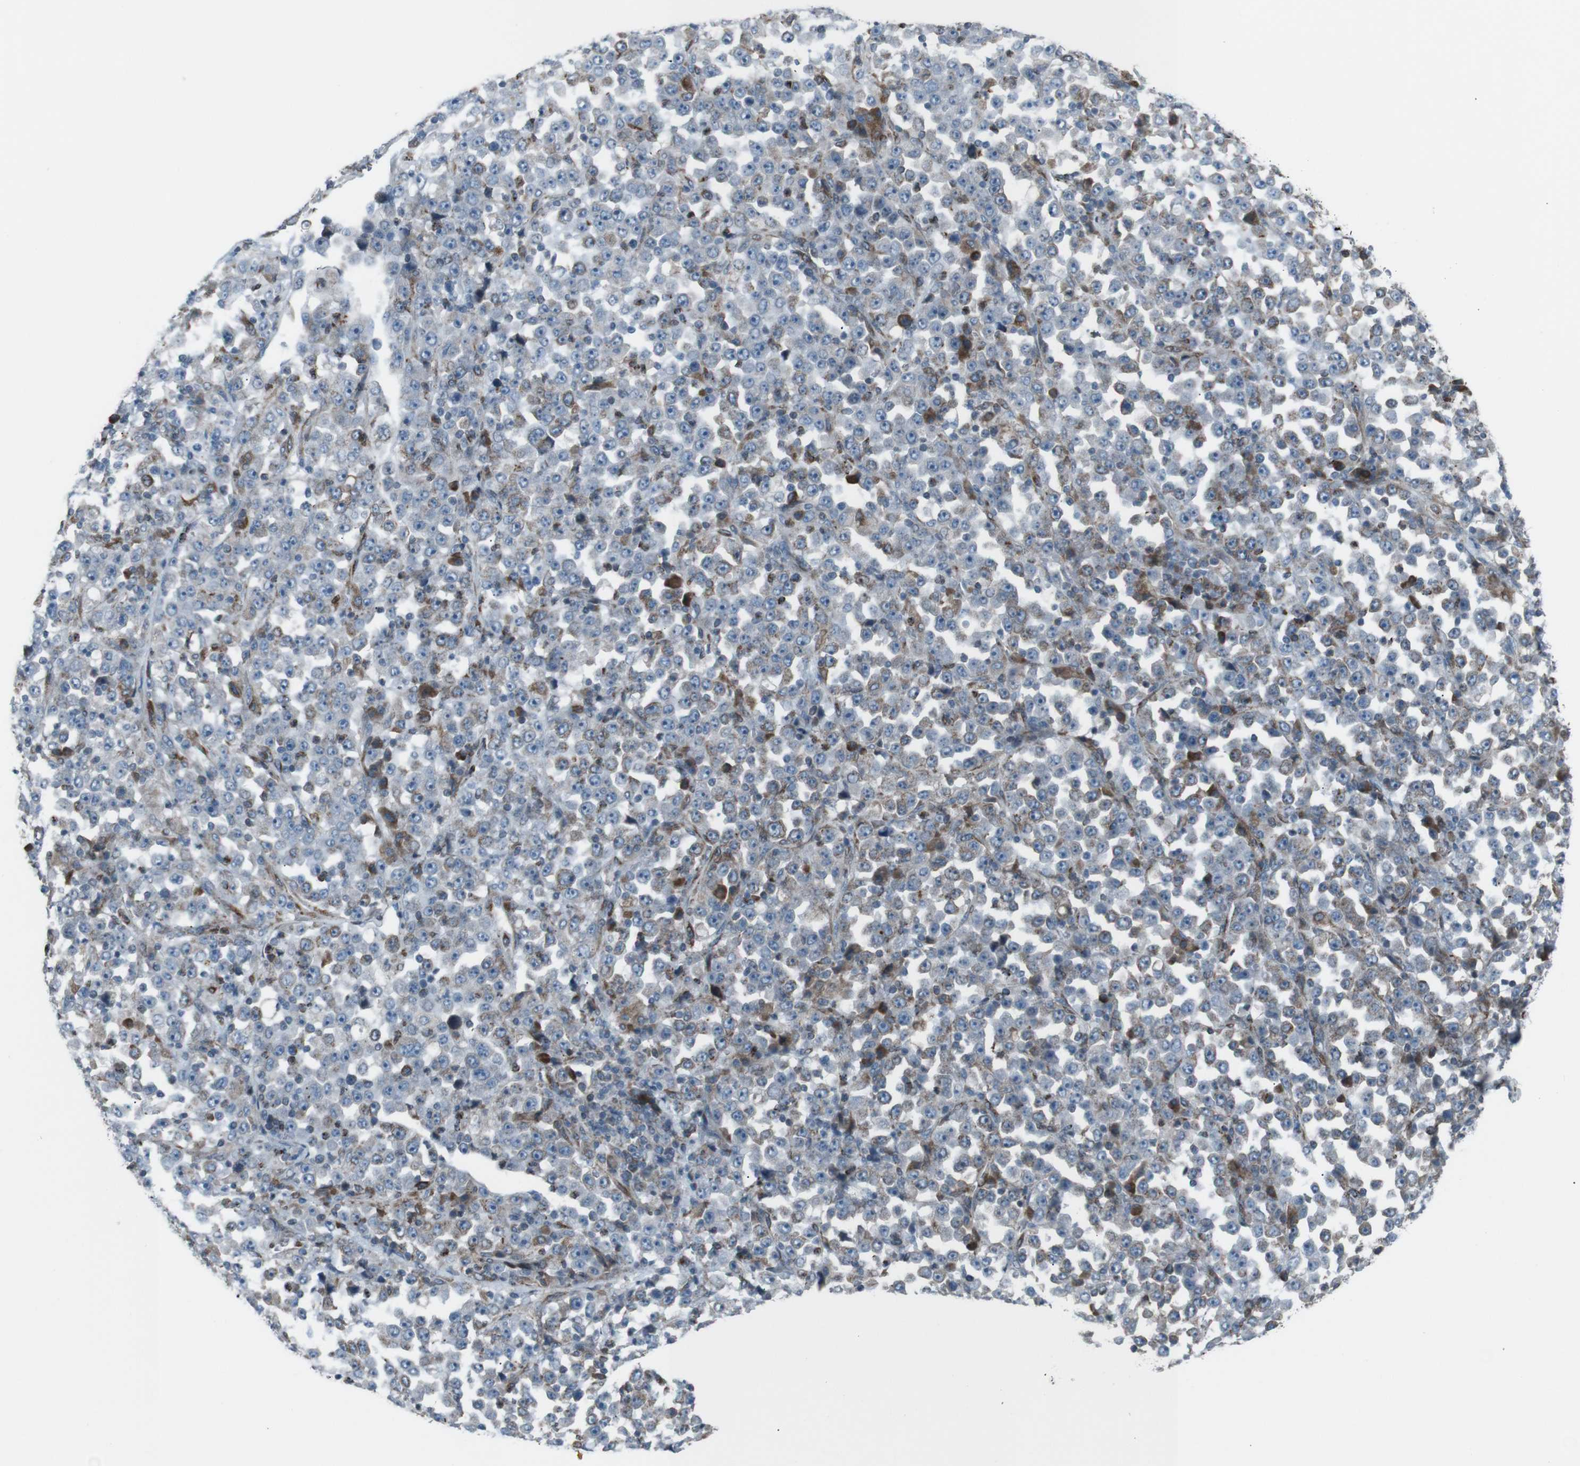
{"staining": {"intensity": "moderate", "quantity": "<25%", "location": "cytoplasmic/membranous"}, "tissue": "stomach cancer", "cell_type": "Tumor cells", "image_type": "cancer", "snomed": [{"axis": "morphology", "description": "Normal tissue, NOS"}, {"axis": "morphology", "description": "Adenocarcinoma, NOS"}, {"axis": "topography", "description": "Stomach, upper"}, {"axis": "topography", "description": "Stomach"}], "caption": "Immunohistochemical staining of stomach cancer (adenocarcinoma) exhibits low levels of moderate cytoplasmic/membranous protein expression in about <25% of tumor cells.", "gene": "LNPK", "patient": {"sex": "male", "age": 59}}